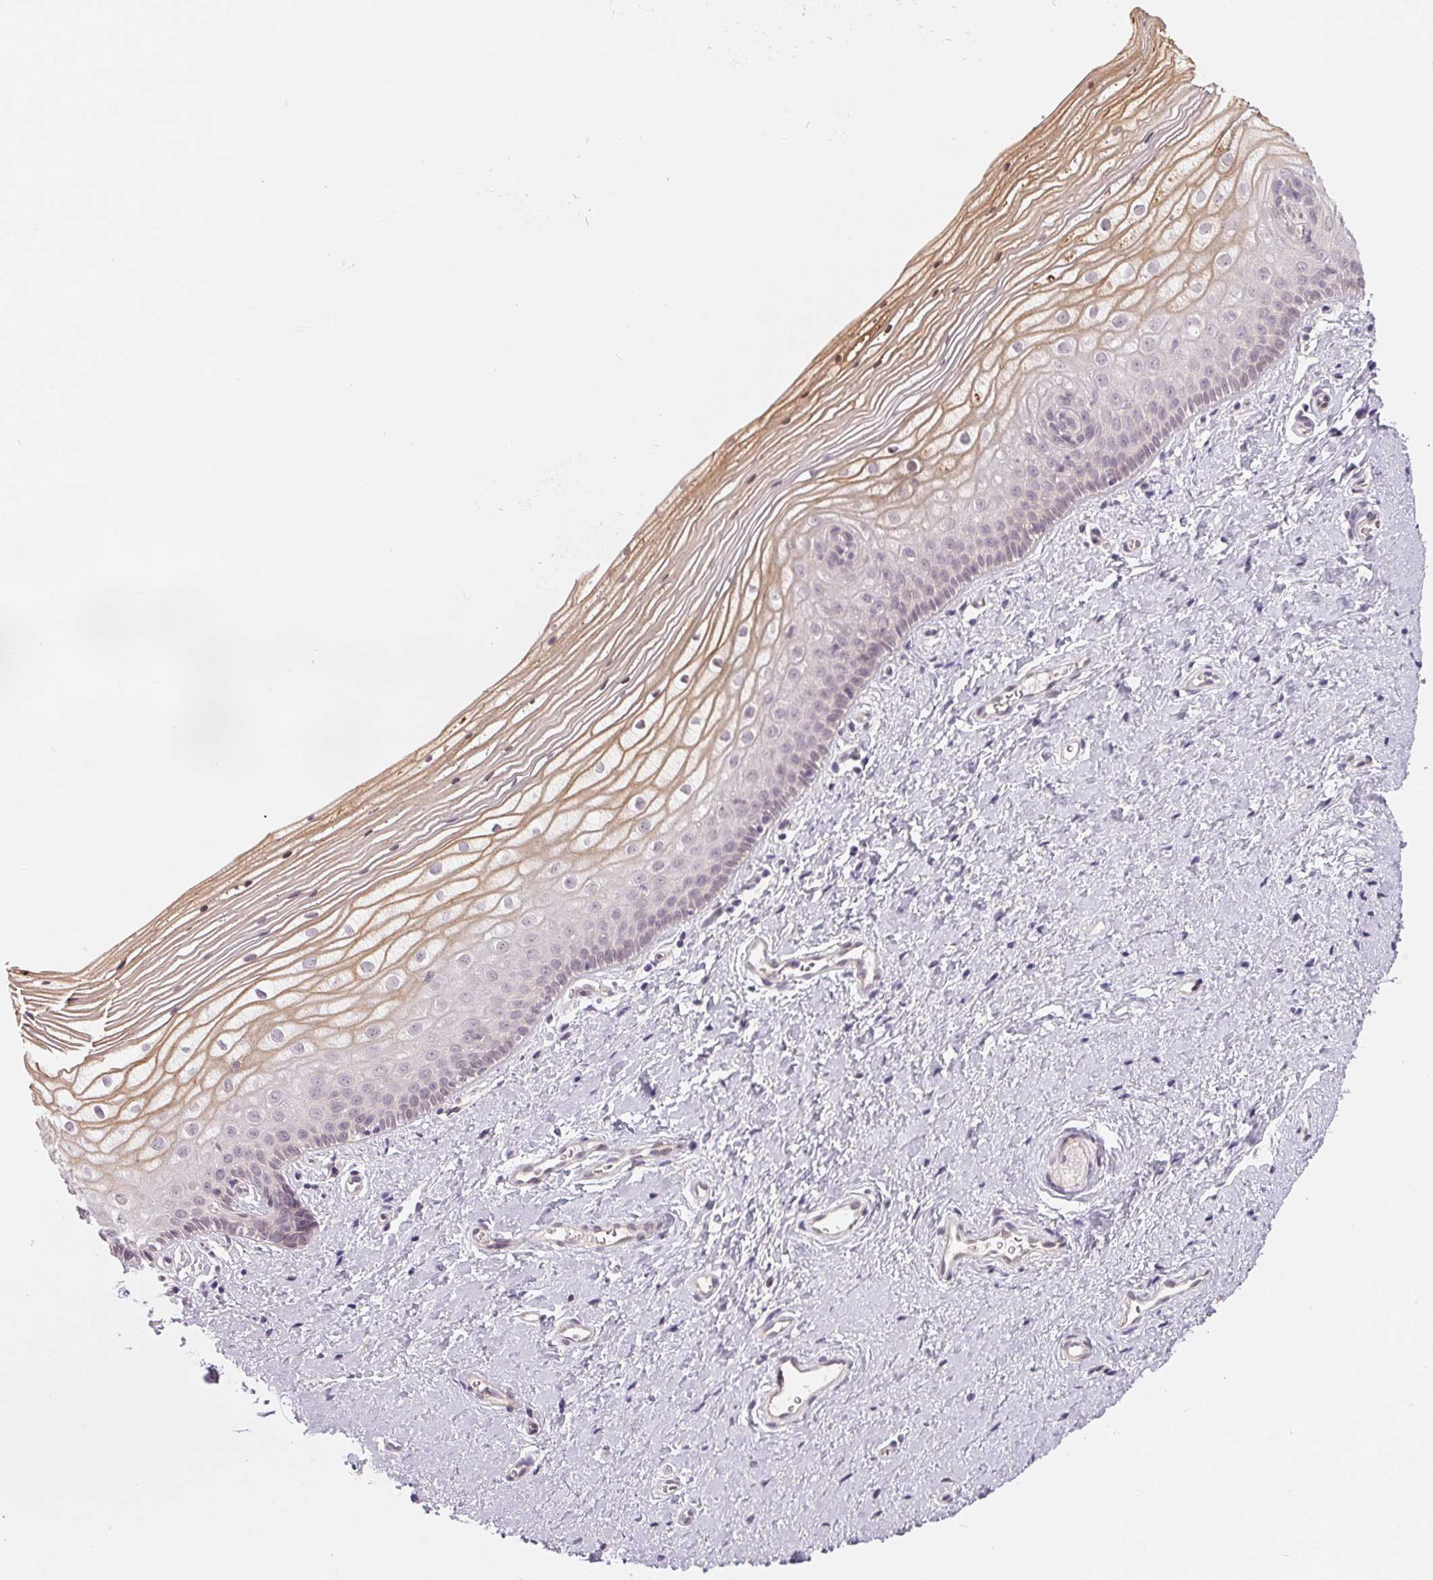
{"staining": {"intensity": "weak", "quantity": "<25%", "location": "cytoplasmic/membranous"}, "tissue": "vagina", "cell_type": "Squamous epithelial cells", "image_type": "normal", "snomed": [{"axis": "morphology", "description": "Normal tissue, NOS"}, {"axis": "topography", "description": "Vagina"}], "caption": "The immunohistochemistry (IHC) histopathology image has no significant expression in squamous epithelial cells of vagina. The staining was performed using DAB to visualize the protein expression in brown, while the nuclei were stained in blue with hematoxylin (Magnification: 20x).", "gene": "CFC1B", "patient": {"sex": "female", "age": 39}}